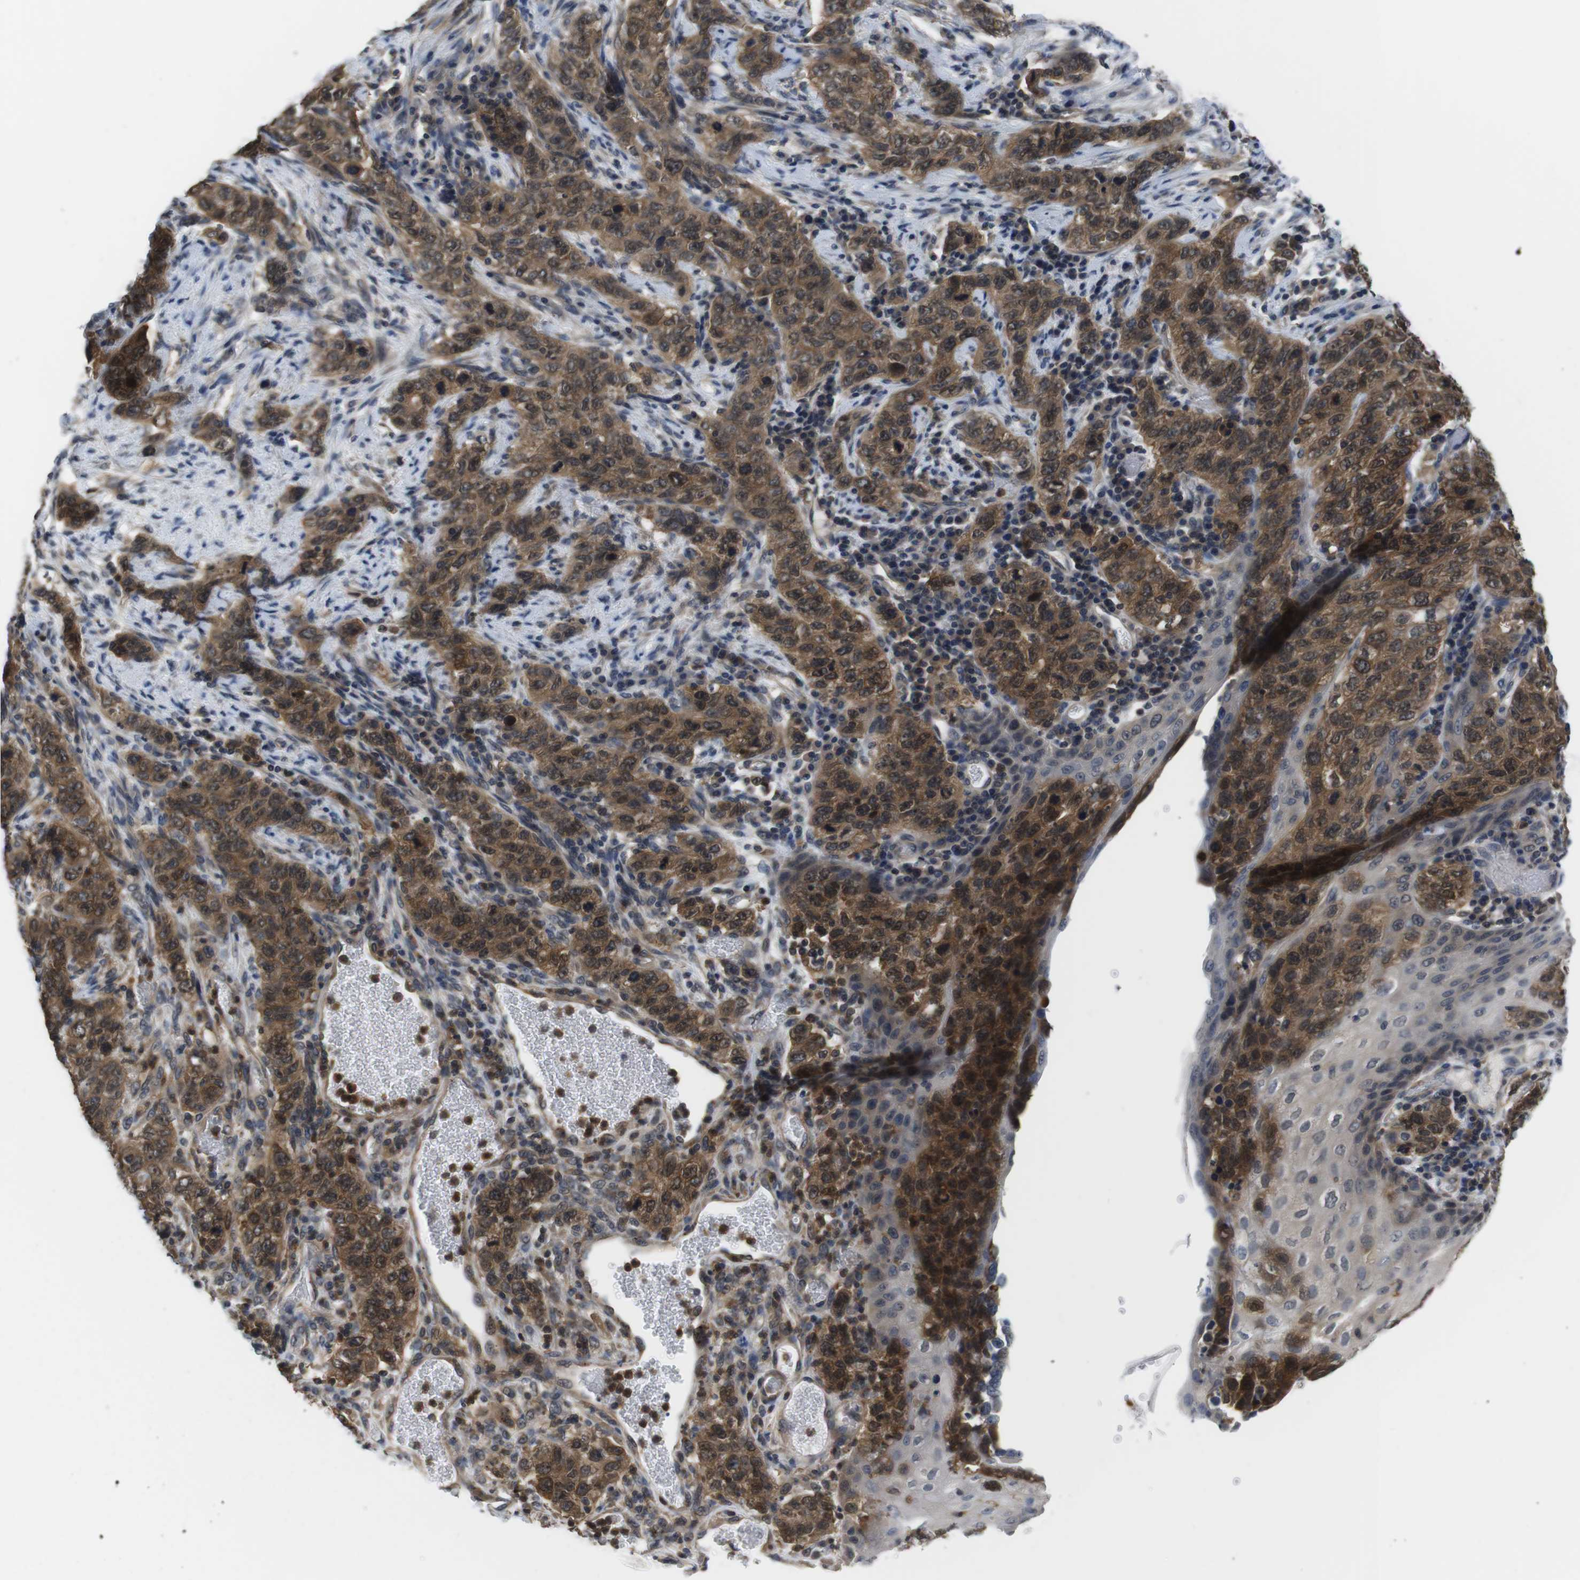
{"staining": {"intensity": "moderate", "quantity": ">75%", "location": "cytoplasmic/membranous"}, "tissue": "stomach cancer", "cell_type": "Tumor cells", "image_type": "cancer", "snomed": [{"axis": "morphology", "description": "Adenocarcinoma, NOS"}, {"axis": "topography", "description": "Stomach"}], "caption": "Protein staining displays moderate cytoplasmic/membranous staining in approximately >75% of tumor cells in stomach adenocarcinoma.", "gene": "FADD", "patient": {"sex": "male", "age": 48}}